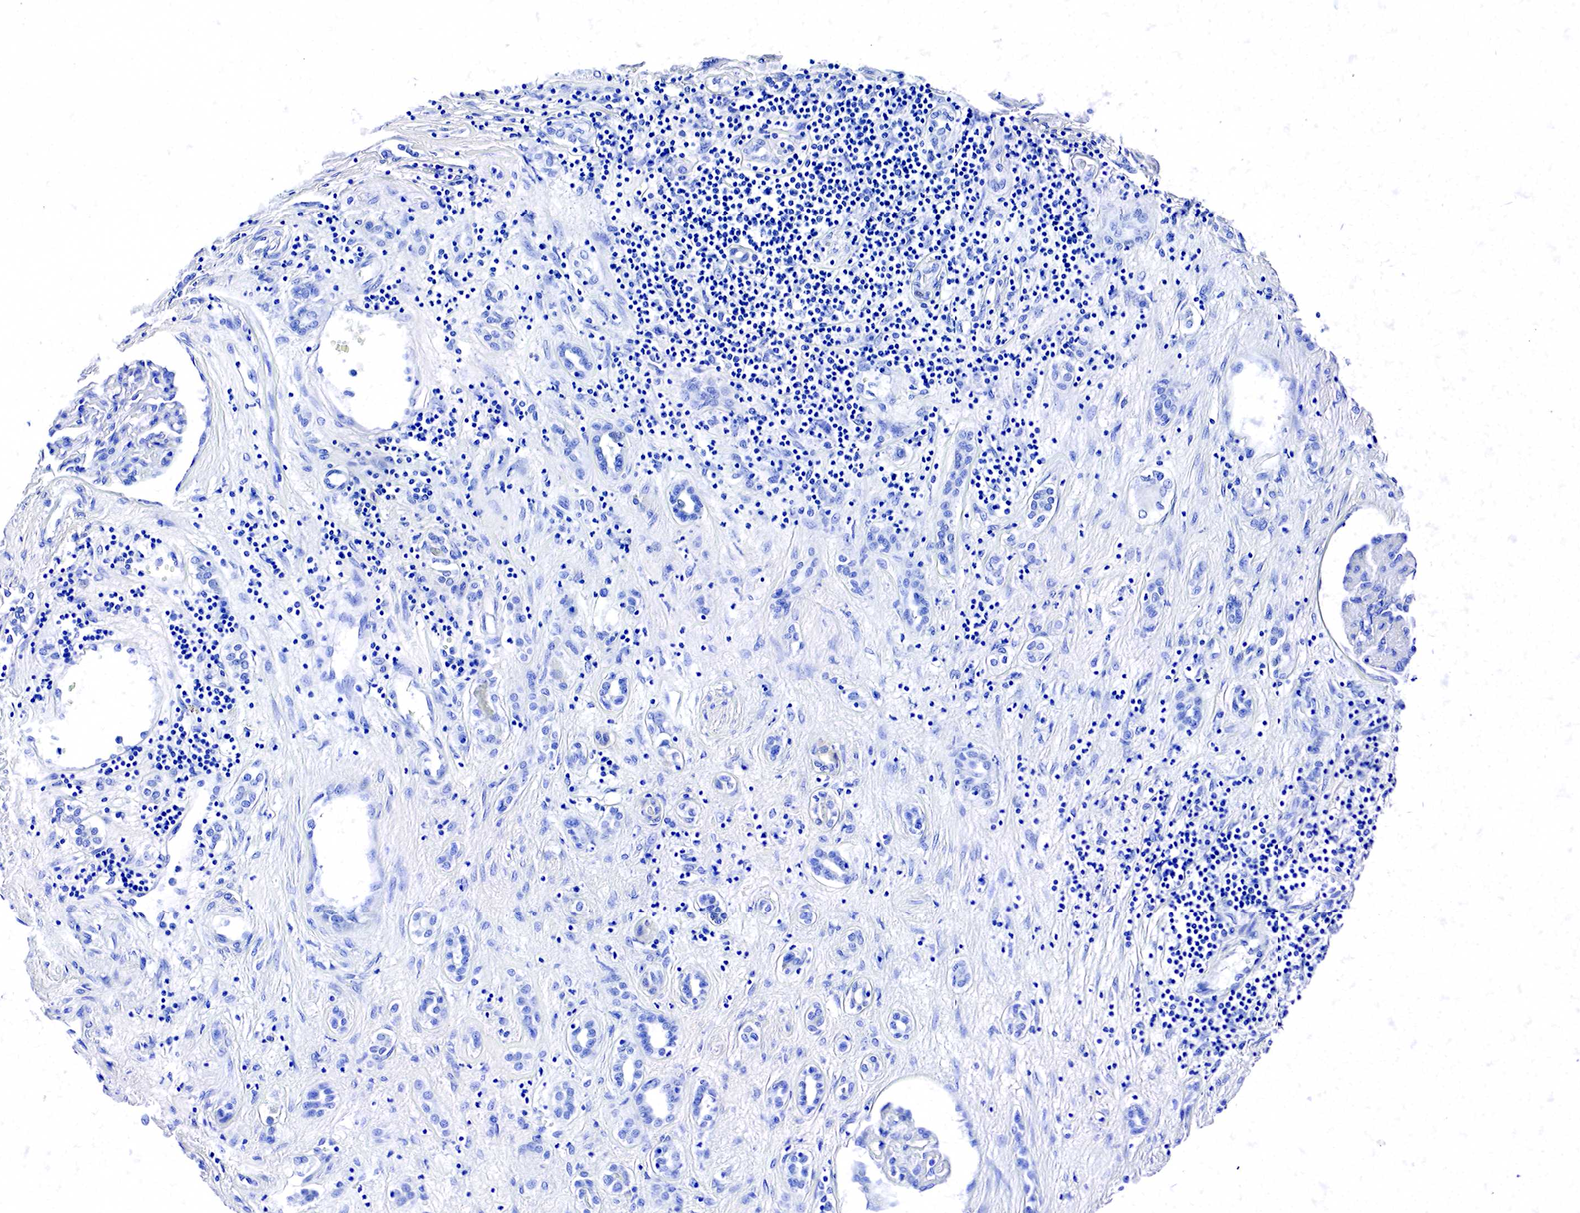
{"staining": {"intensity": "negative", "quantity": "none", "location": "none"}, "tissue": "renal cancer", "cell_type": "Tumor cells", "image_type": "cancer", "snomed": [{"axis": "morphology", "description": "Adenocarcinoma, NOS"}, {"axis": "topography", "description": "Kidney"}], "caption": "DAB immunohistochemical staining of renal adenocarcinoma reveals no significant positivity in tumor cells.", "gene": "ACP3", "patient": {"sex": "male", "age": 57}}